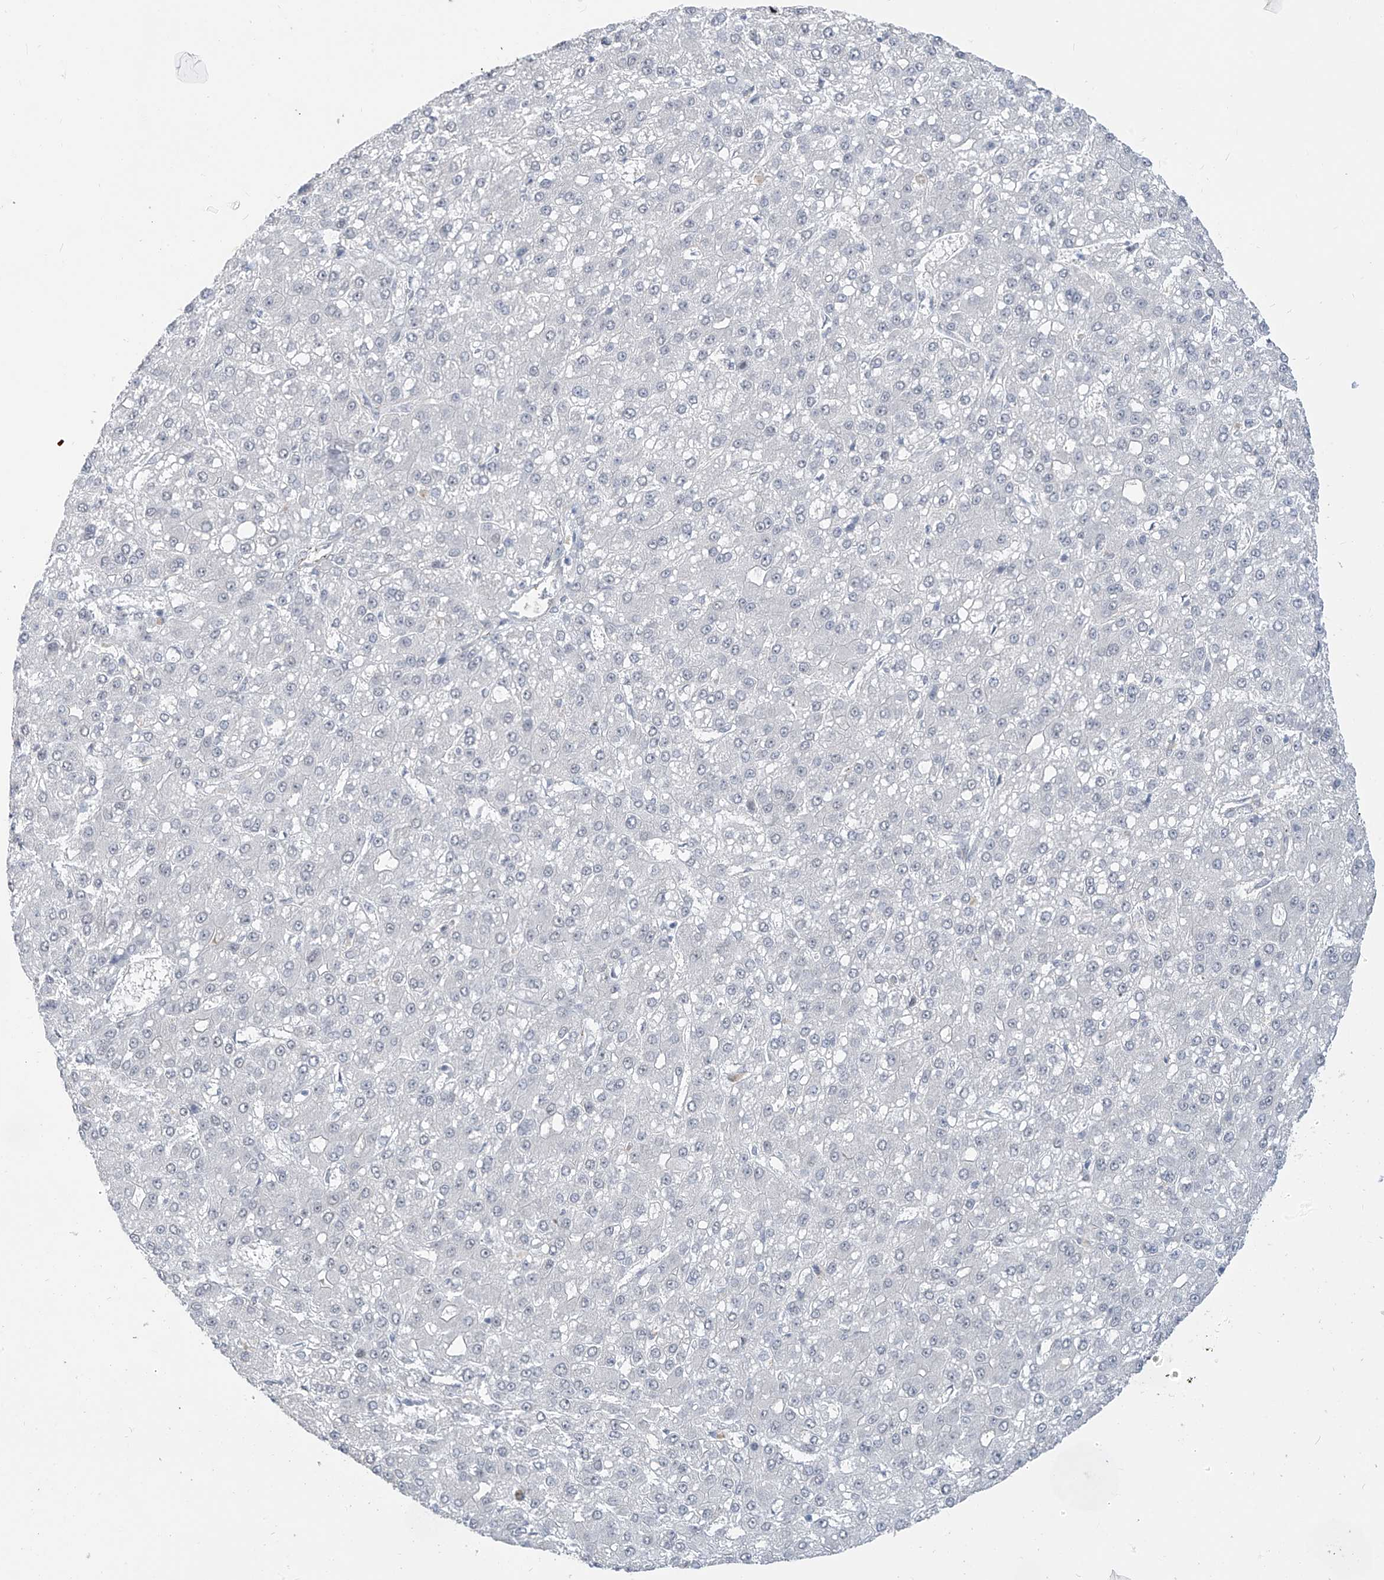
{"staining": {"intensity": "negative", "quantity": "none", "location": "none"}, "tissue": "liver cancer", "cell_type": "Tumor cells", "image_type": "cancer", "snomed": [{"axis": "morphology", "description": "Carcinoma, Hepatocellular, NOS"}, {"axis": "topography", "description": "Liver"}], "caption": "DAB (3,3'-diaminobenzidine) immunohistochemical staining of liver cancer (hepatocellular carcinoma) exhibits no significant positivity in tumor cells.", "gene": "MCM9", "patient": {"sex": "male", "age": 67}}